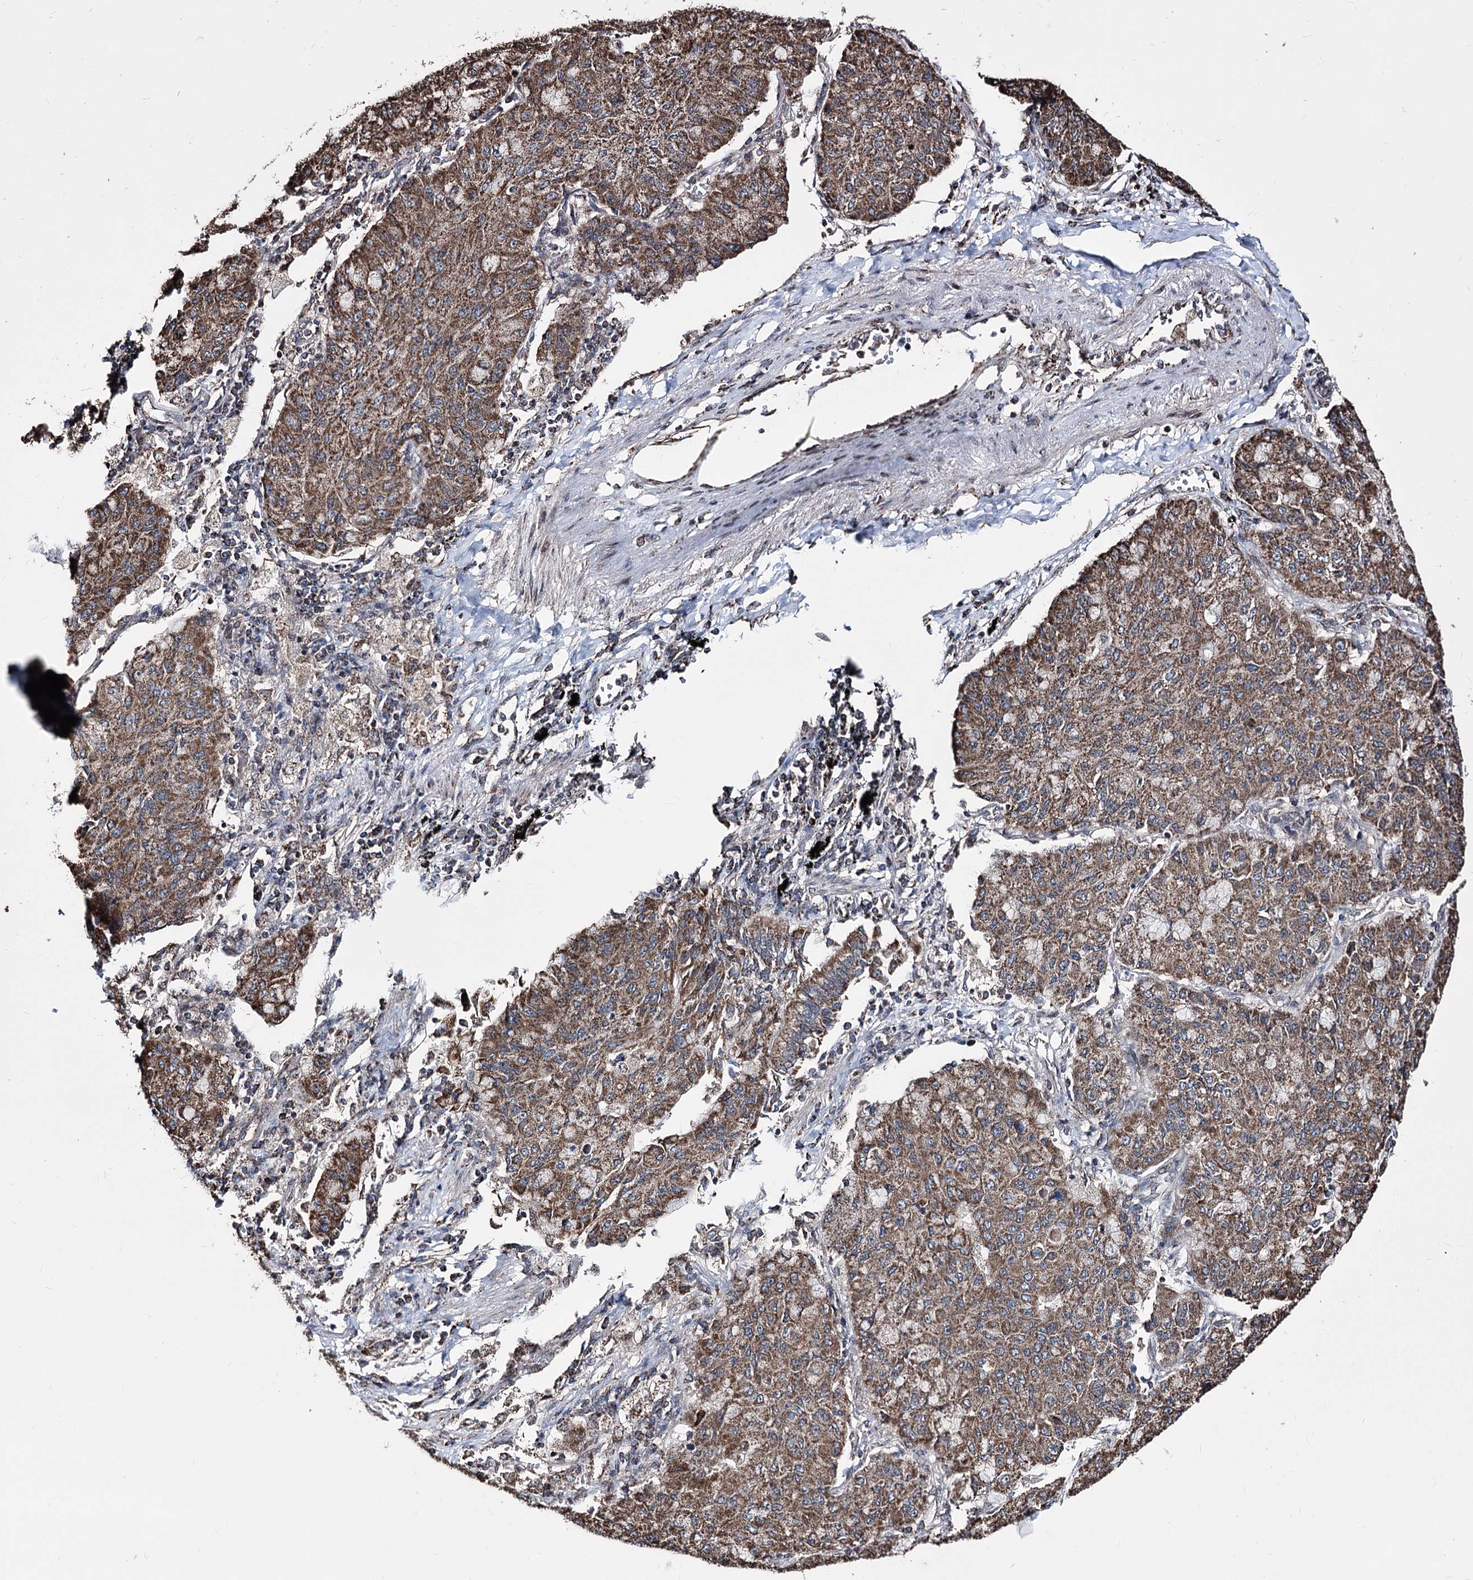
{"staining": {"intensity": "moderate", "quantity": ">75%", "location": "cytoplasmic/membranous"}, "tissue": "lung cancer", "cell_type": "Tumor cells", "image_type": "cancer", "snomed": [{"axis": "morphology", "description": "Squamous cell carcinoma, NOS"}, {"axis": "topography", "description": "Lung"}], "caption": "Immunohistochemical staining of lung cancer displays moderate cytoplasmic/membranous protein positivity in about >75% of tumor cells.", "gene": "CREB3L4", "patient": {"sex": "male", "age": 74}}